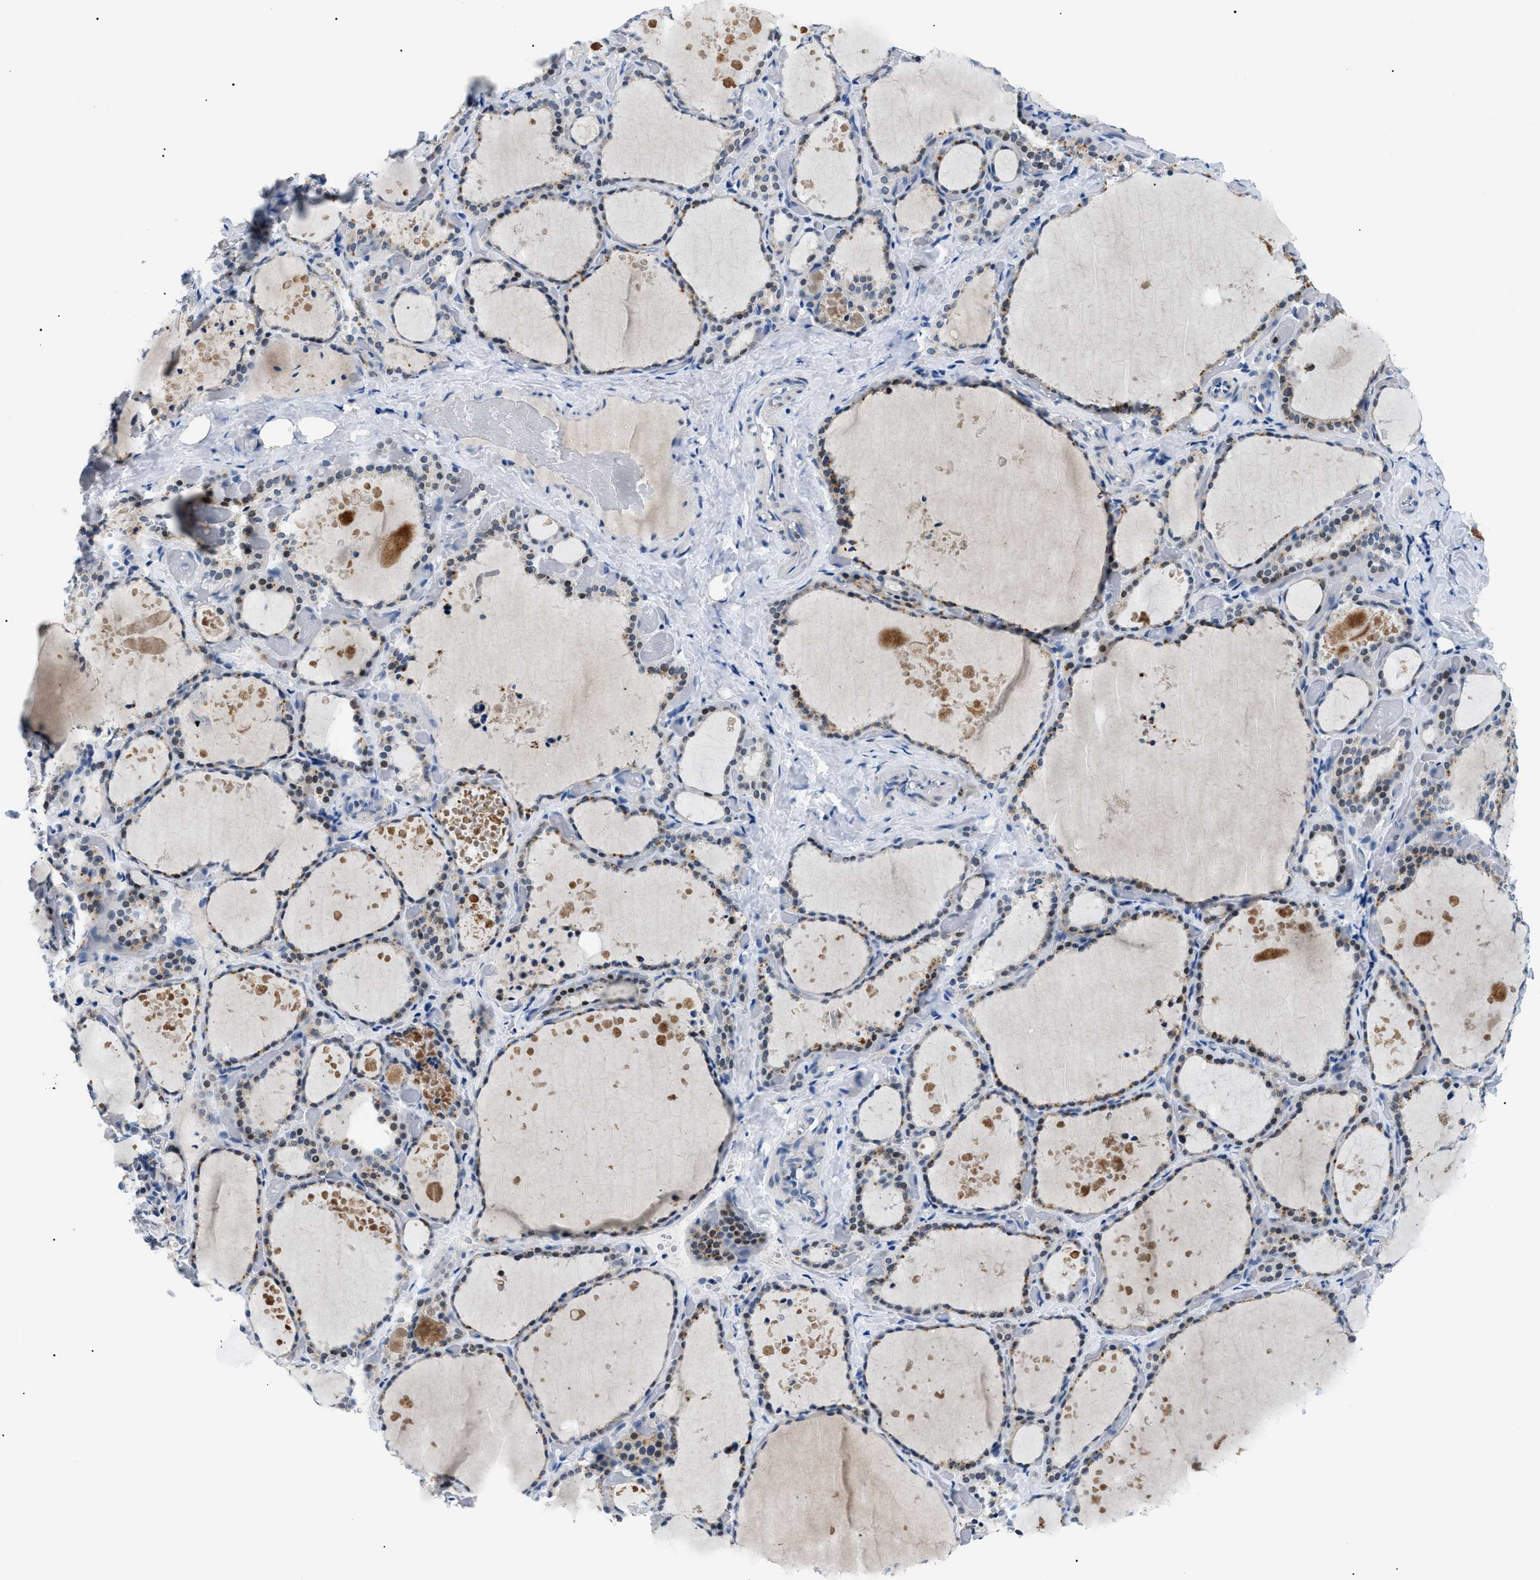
{"staining": {"intensity": "moderate", "quantity": "25%-75%", "location": "nuclear"}, "tissue": "thyroid gland", "cell_type": "Glandular cells", "image_type": "normal", "snomed": [{"axis": "morphology", "description": "Normal tissue, NOS"}, {"axis": "topography", "description": "Thyroid gland"}], "caption": "The immunohistochemical stain labels moderate nuclear expression in glandular cells of normal thyroid gland.", "gene": "SMARCC1", "patient": {"sex": "female", "age": 44}}